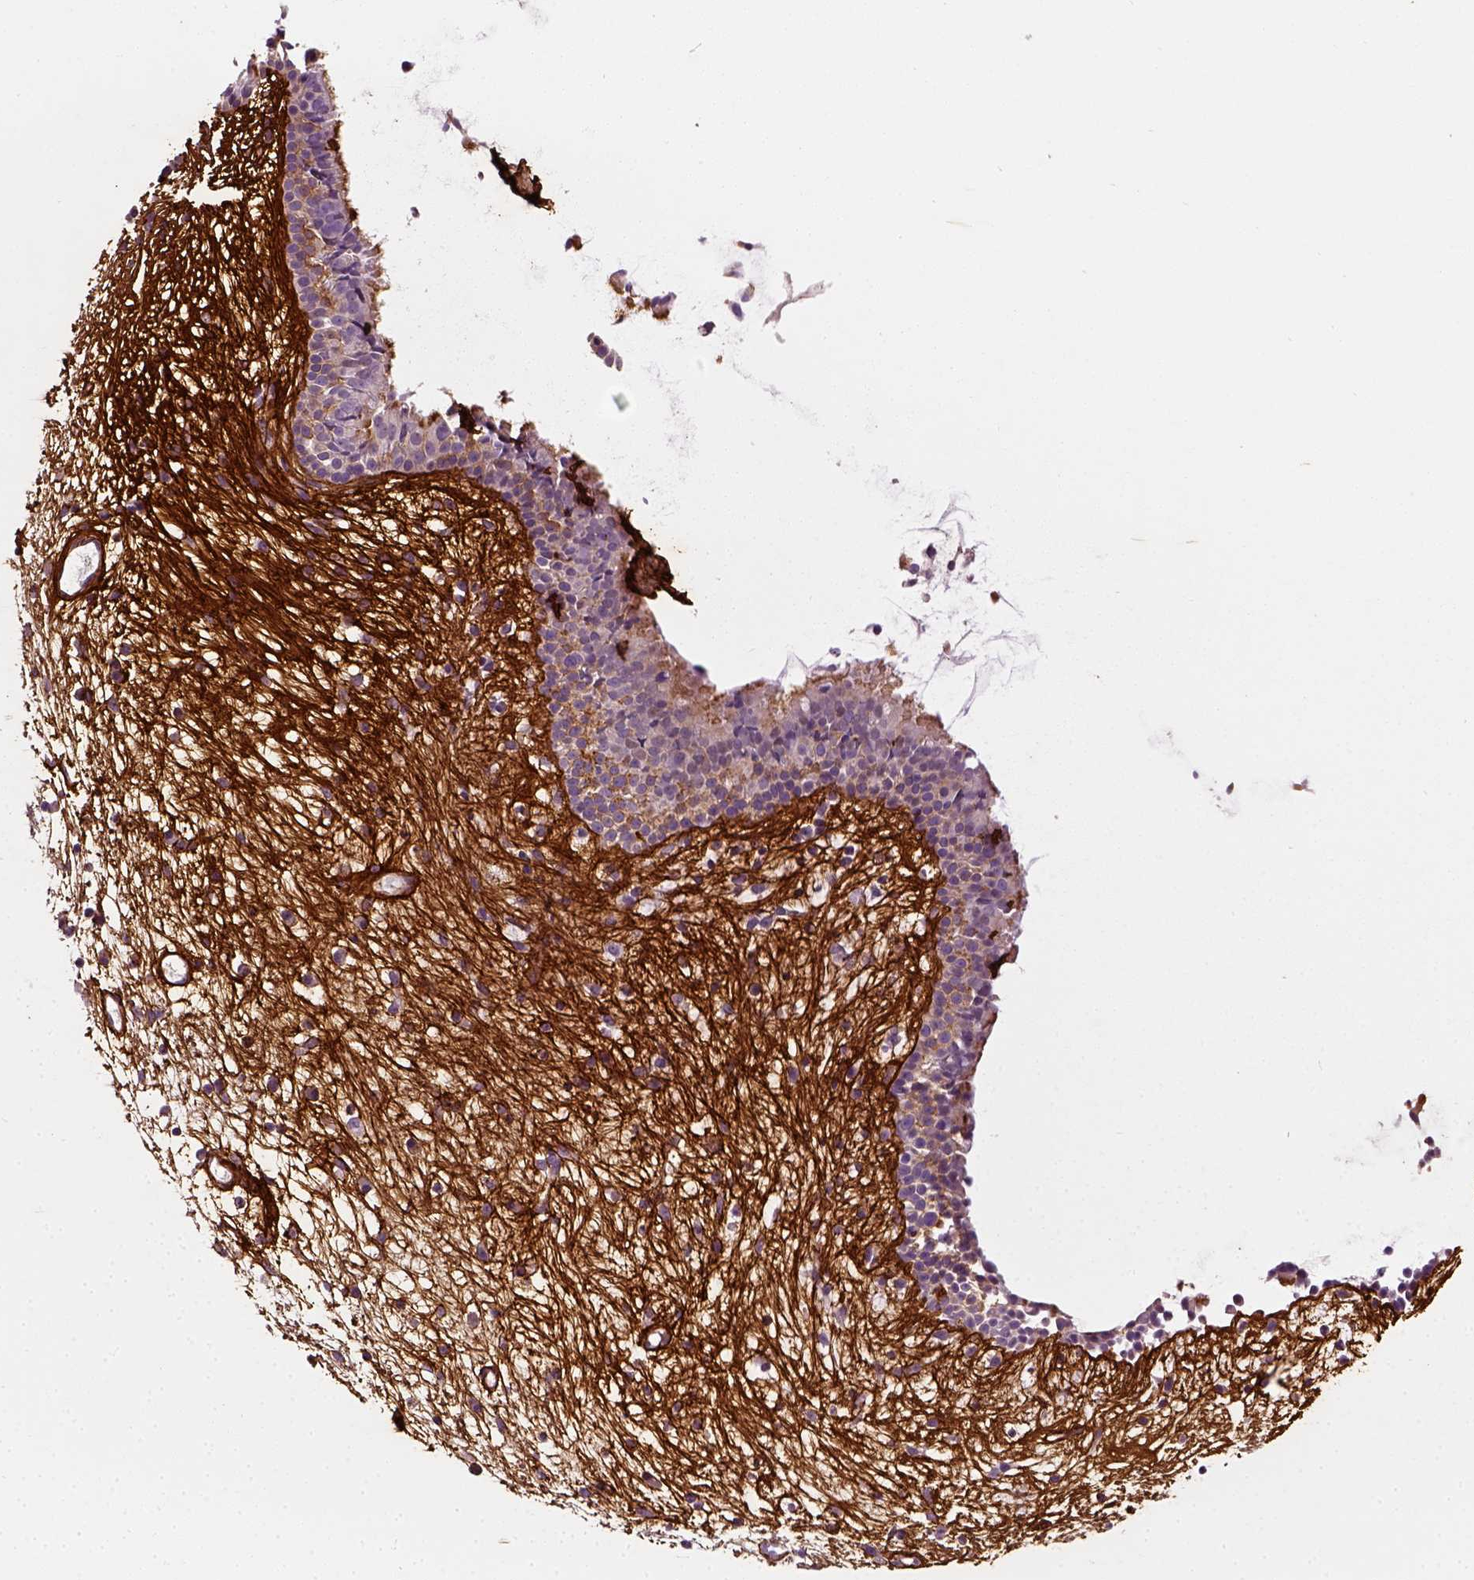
{"staining": {"intensity": "negative", "quantity": "none", "location": "none"}, "tissue": "nasopharynx", "cell_type": "Respiratory epithelial cells", "image_type": "normal", "snomed": [{"axis": "morphology", "description": "Normal tissue, NOS"}, {"axis": "topography", "description": "Nasopharynx"}], "caption": "Benign nasopharynx was stained to show a protein in brown. There is no significant positivity in respiratory epithelial cells. (Brightfield microscopy of DAB (3,3'-diaminobenzidine) immunohistochemistry (IHC) at high magnification).", "gene": "COL6A2", "patient": {"sex": "male", "age": 77}}